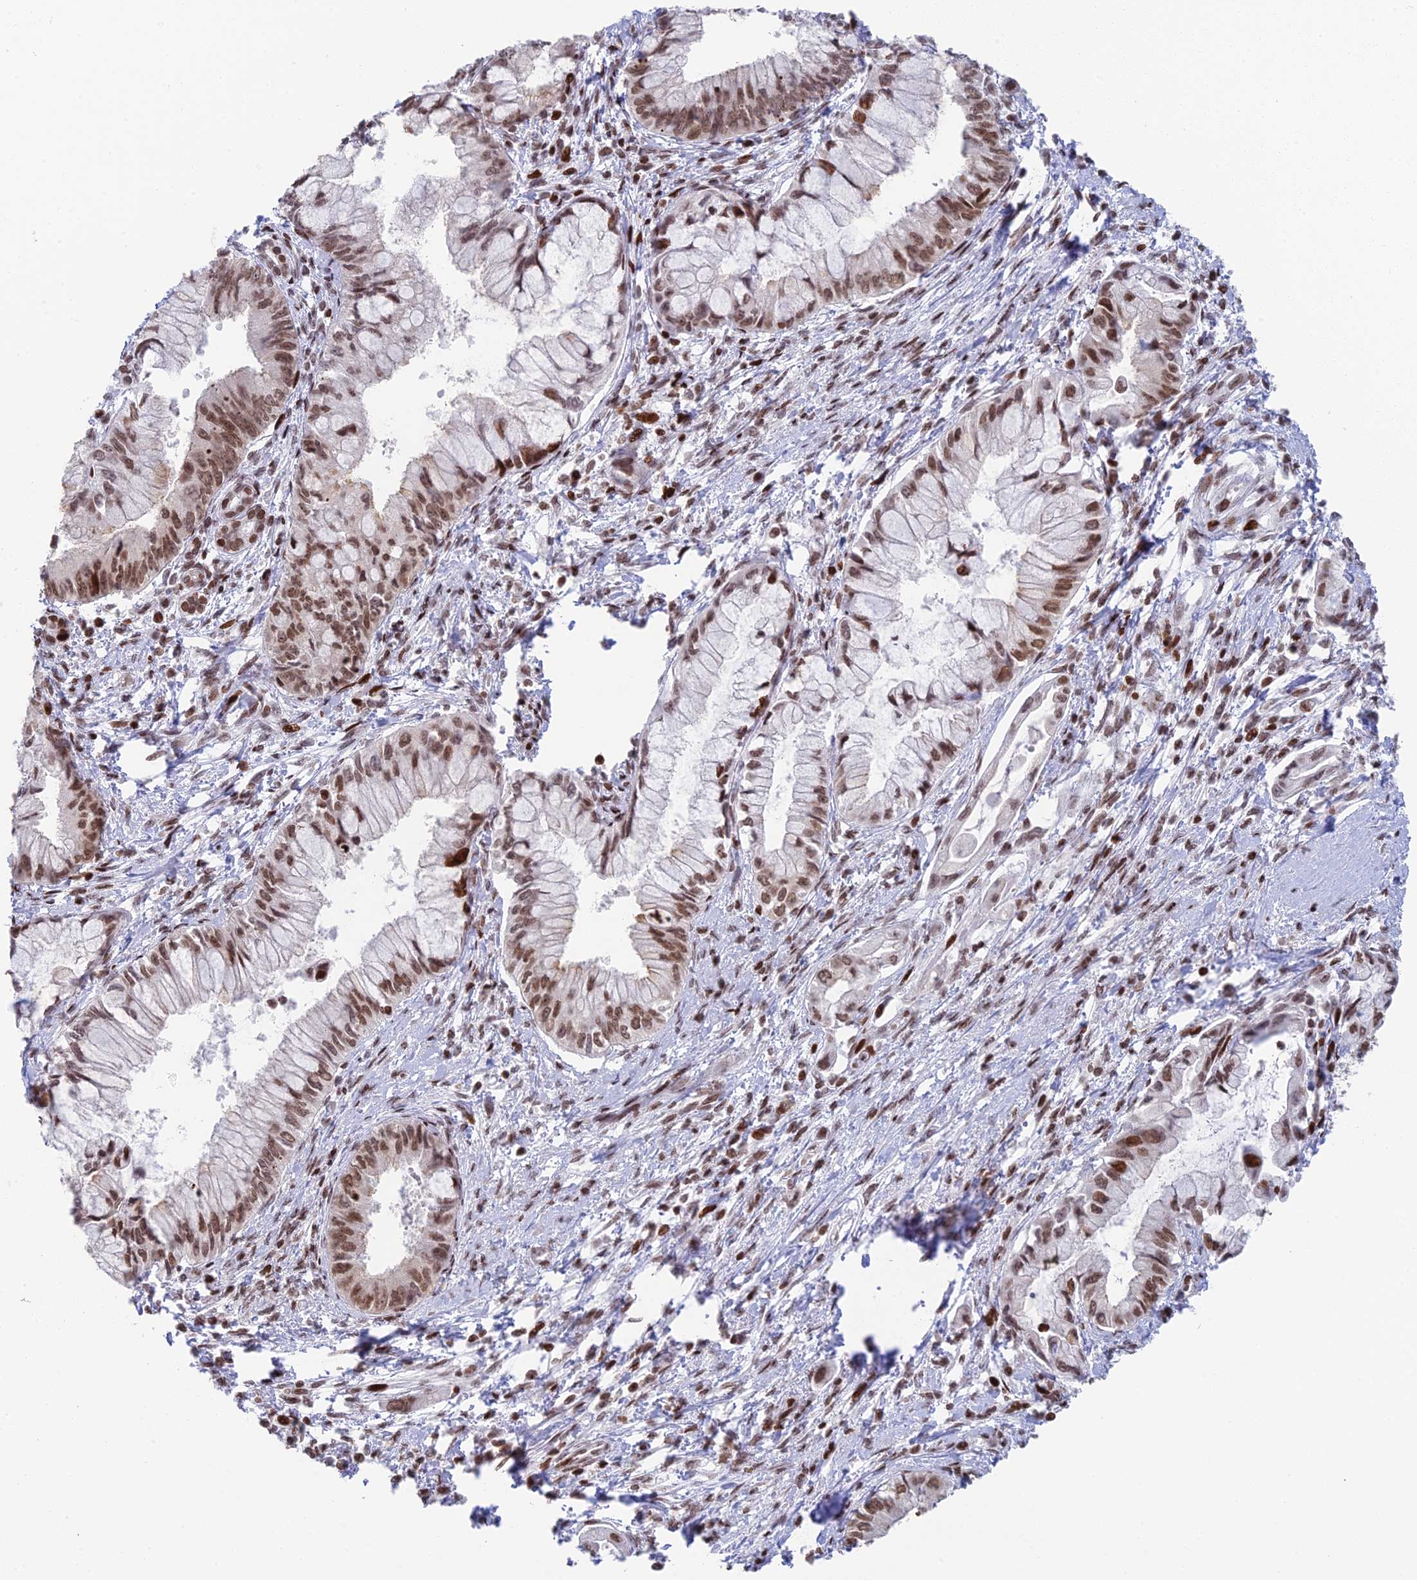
{"staining": {"intensity": "moderate", "quantity": ">75%", "location": "nuclear"}, "tissue": "pancreatic cancer", "cell_type": "Tumor cells", "image_type": "cancer", "snomed": [{"axis": "morphology", "description": "Adenocarcinoma, NOS"}, {"axis": "topography", "description": "Pancreas"}], "caption": "IHC image of adenocarcinoma (pancreatic) stained for a protein (brown), which exhibits medium levels of moderate nuclear positivity in about >75% of tumor cells.", "gene": "RPAP1", "patient": {"sex": "male", "age": 48}}